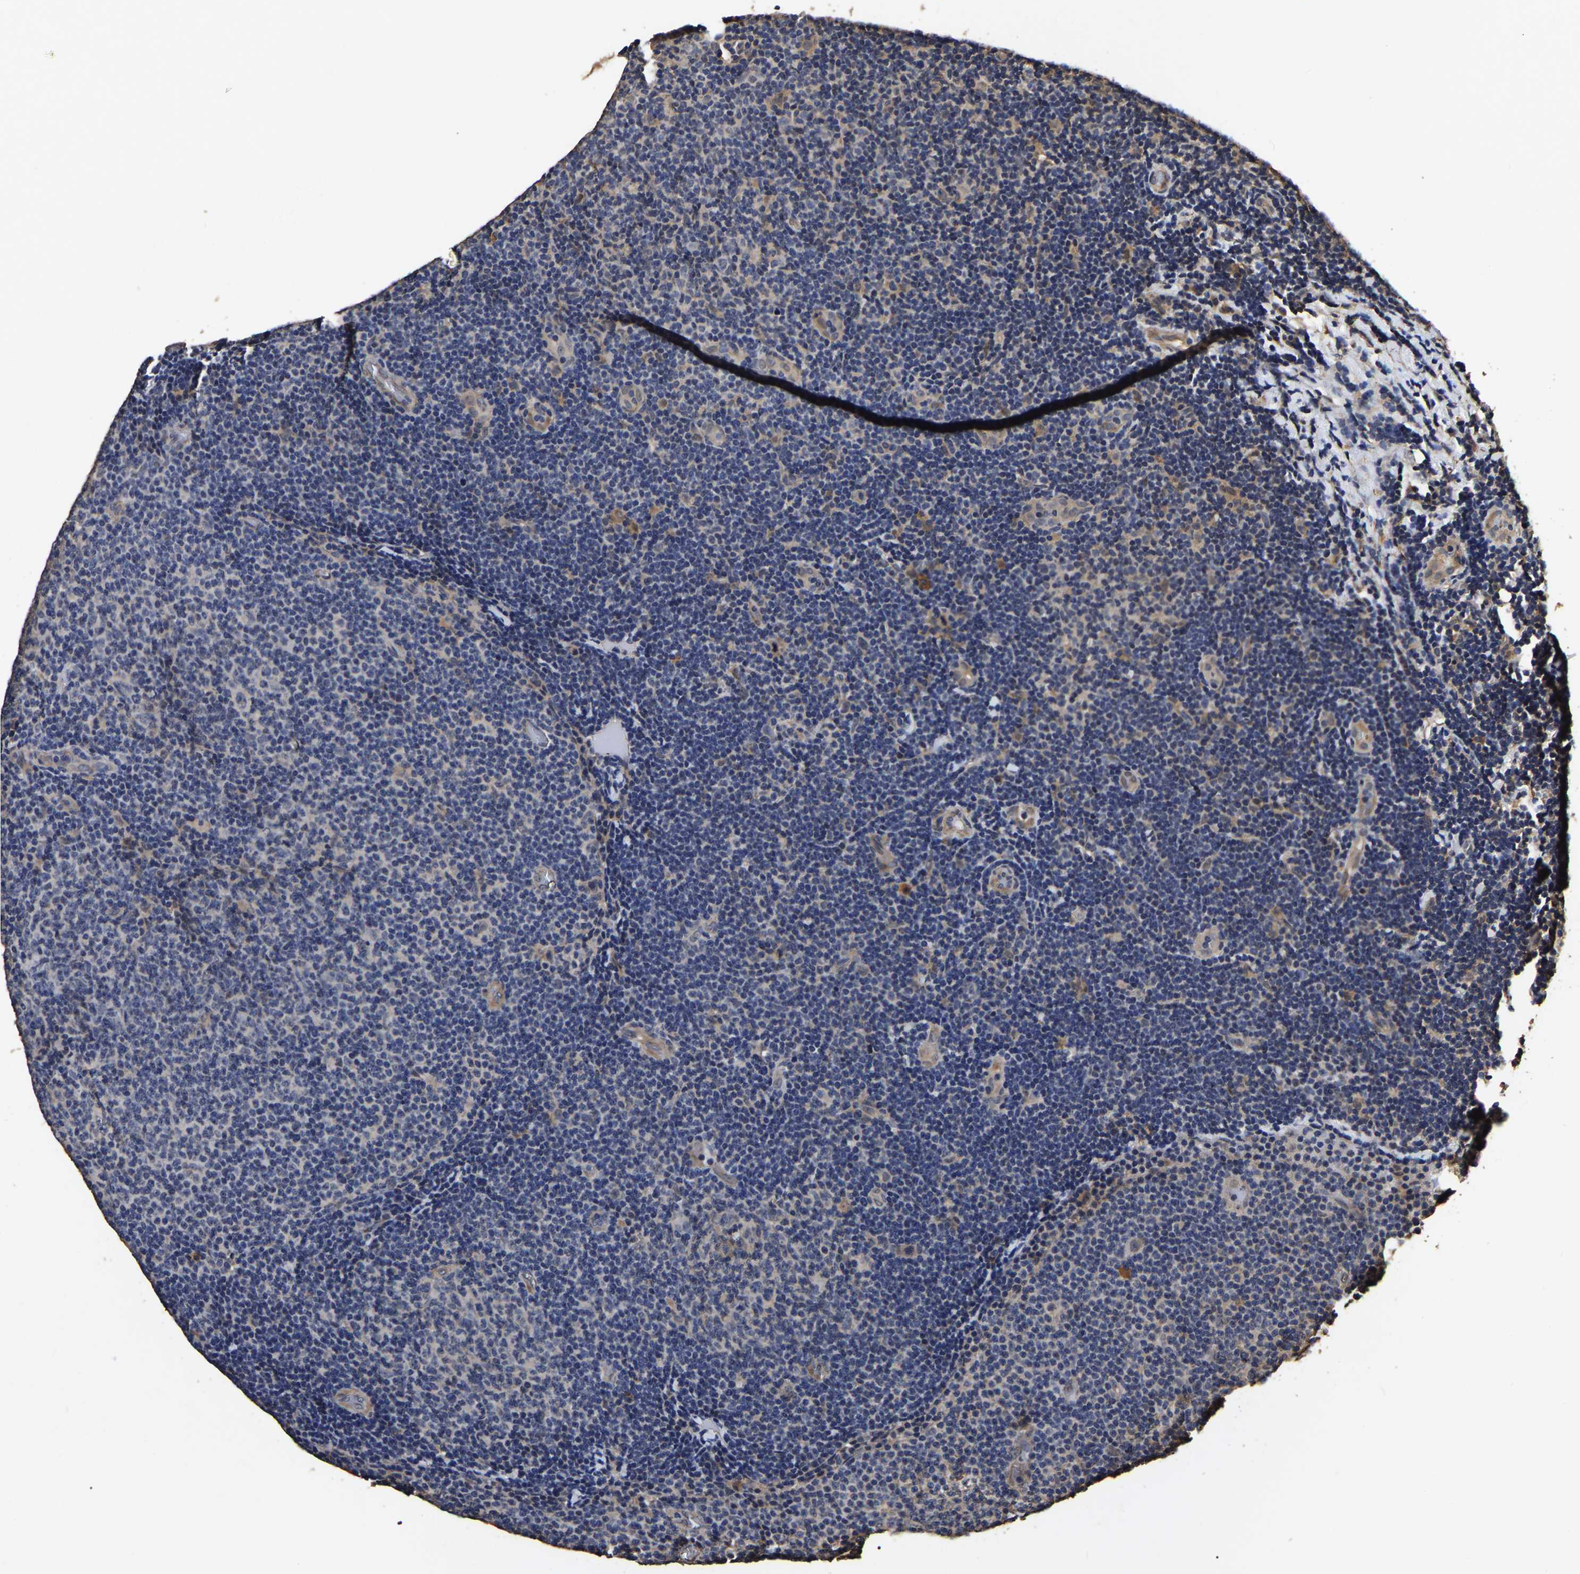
{"staining": {"intensity": "negative", "quantity": "none", "location": "none"}, "tissue": "lymphoma", "cell_type": "Tumor cells", "image_type": "cancer", "snomed": [{"axis": "morphology", "description": "Malignant lymphoma, non-Hodgkin's type, Low grade"}, {"axis": "topography", "description": "Lymph node"}], "caption": "Immunohistochemistry (IHC) photomicrograph of malignant lymphoma, non-Hodgkin's type (low-grade) stained for a protein (brown), which displays no positivity in tumor cells.", "gene": "STK32C", "patient": {"sex": "male", "age": 83}}